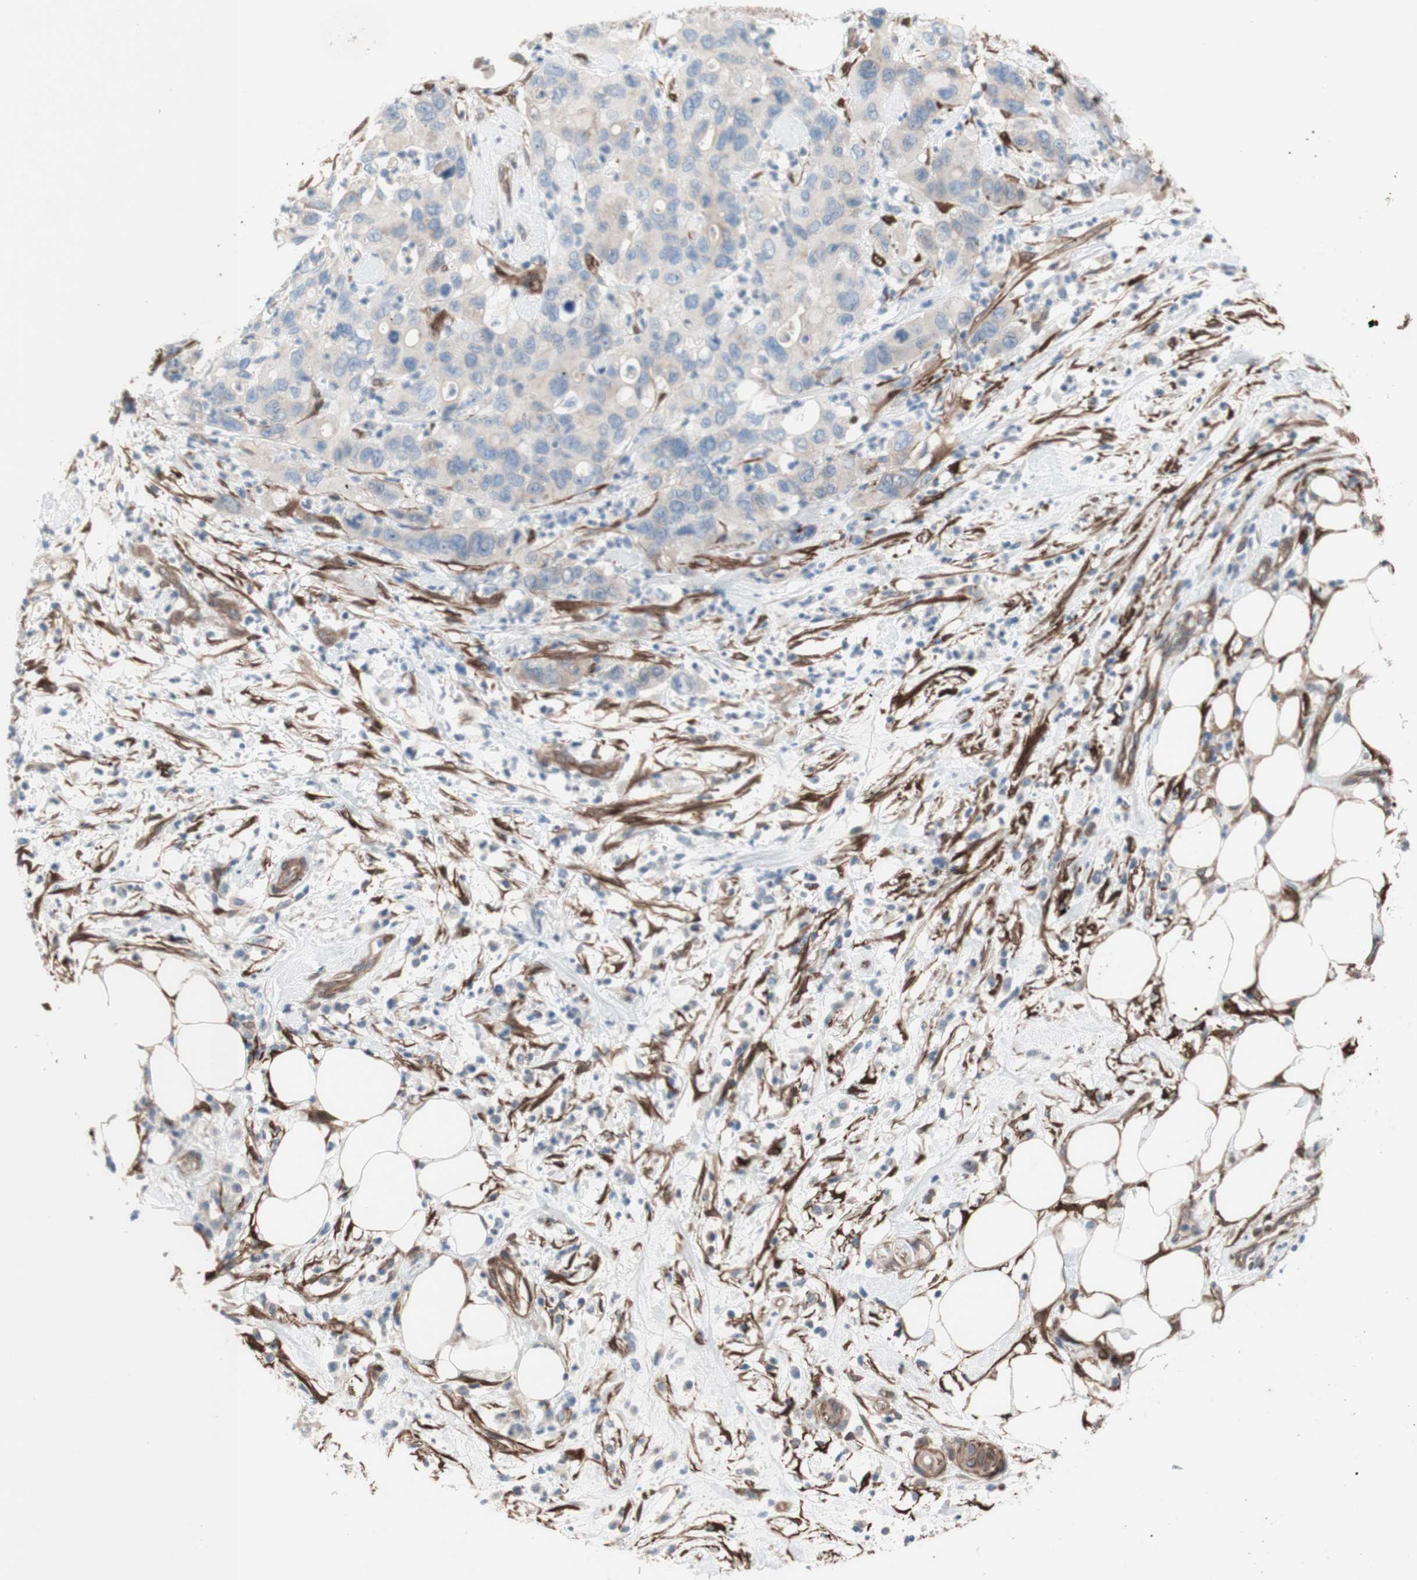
{"staining": {"intensity": "weak", "quantity": ">75%", "location": "cytoplasmic/membranous"}, "tissue": "pancreatic cancer", "cell_type": "Tumor cells", "image_type": "cancer", "snomed": [{"axis": "morphology", "description": "Adenocarcinoma, NOS"}, {"axis": "topography", "description": "Pancreas"}], "caption": "Tumor cells demonstrate weak cytoplasmic/membranous positivity in approximately >75% of cells in pancreatic cancer.", "gene": "CNN3", "patient": {"sex": "female", "age": 71}}